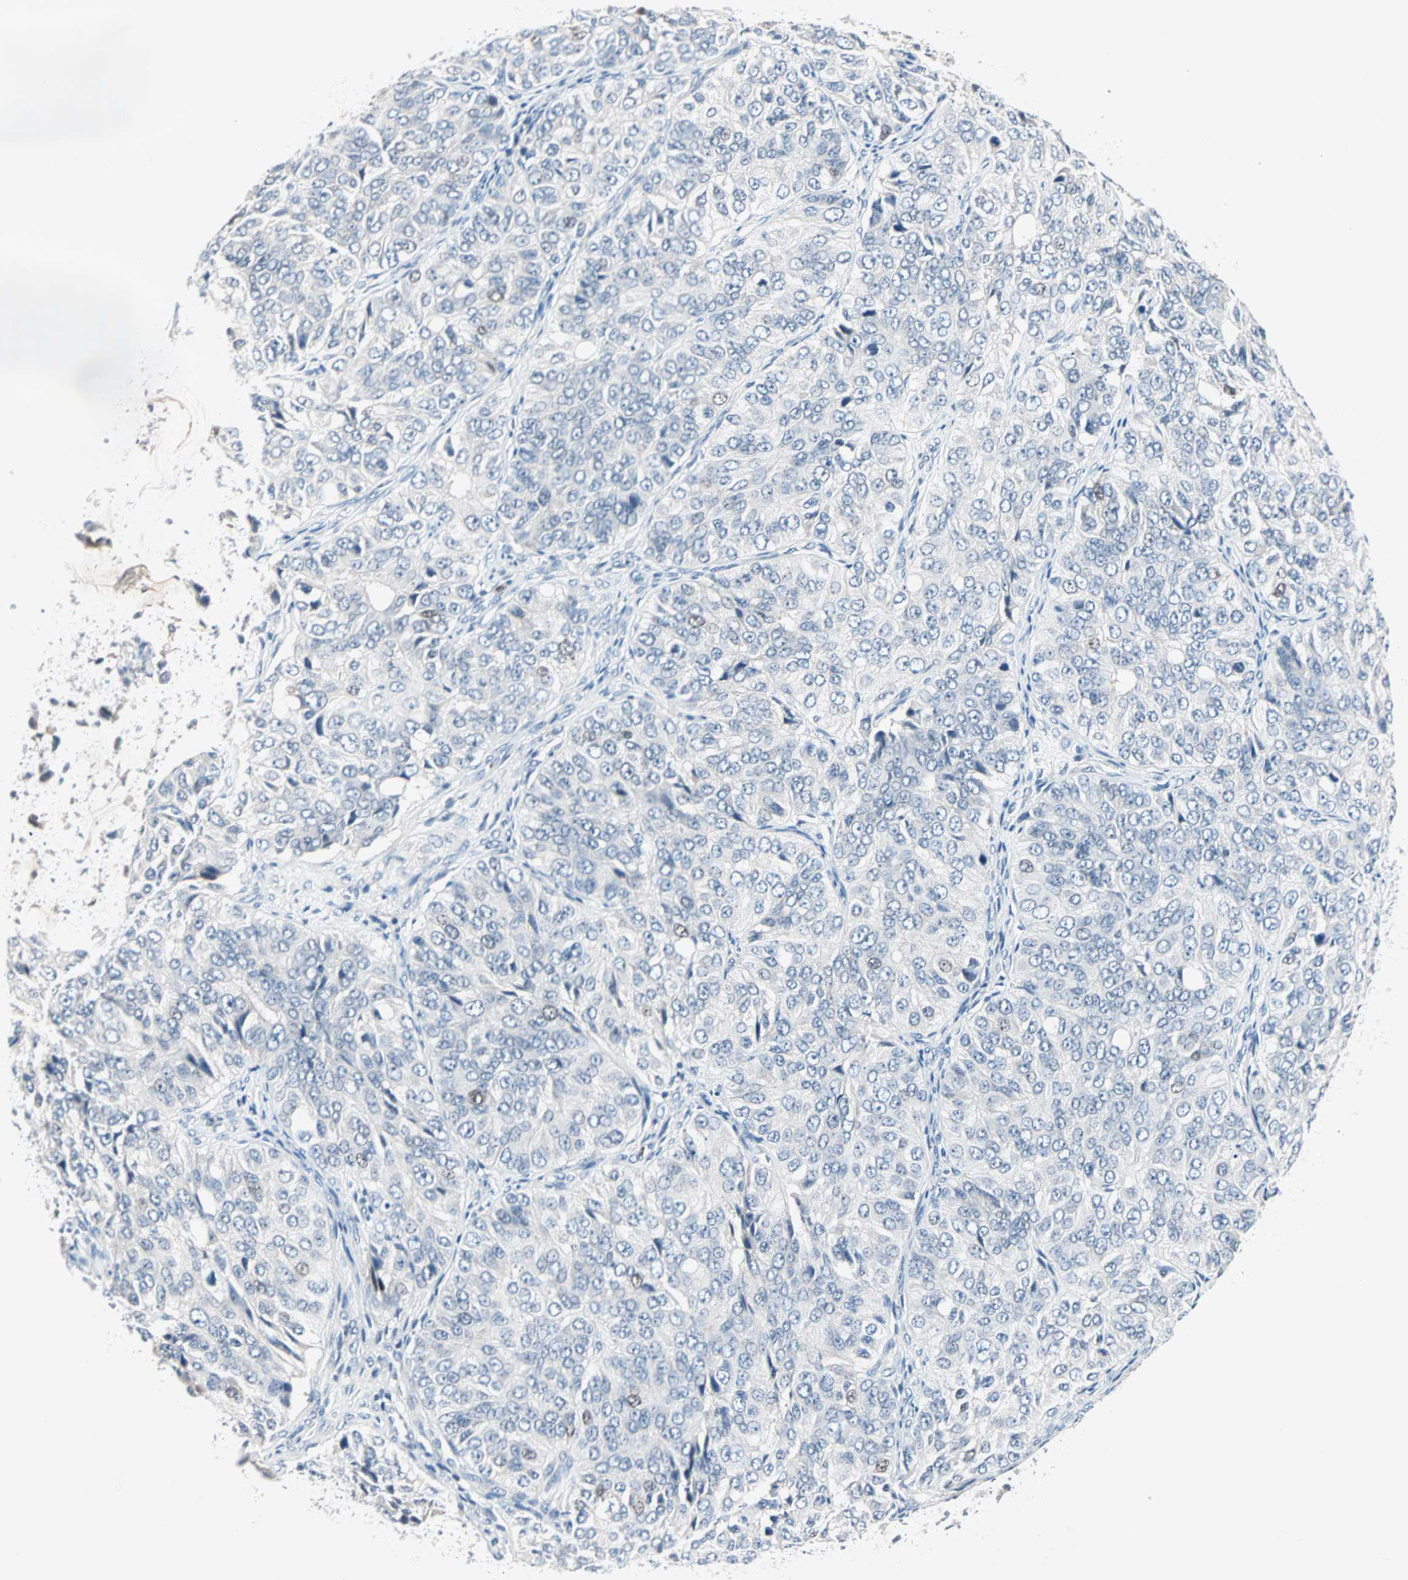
{"staining": {"intensity": "weak", "quantity": "<25%", "location": "nuclear"}, "tissue": "ovarian cancer", "cell_type": "Tumor cells", "image_type": "cancer", "snomed": [{"axis": "morphology", "description": "Carcinoma, endometroid"}, {"axis": "topography", "description": "Ovary"}], "caption": "Immunohistochemistry (IHC) image of neoplastic tissue: human endometroid carcinoma (ovarian) stained with DAB (3,3'-diaminobenzidine) exhibits no significant protein expression in tumor cells.", "gene": "CCNE2", "patient": {"sex": "female", "age": 51}}